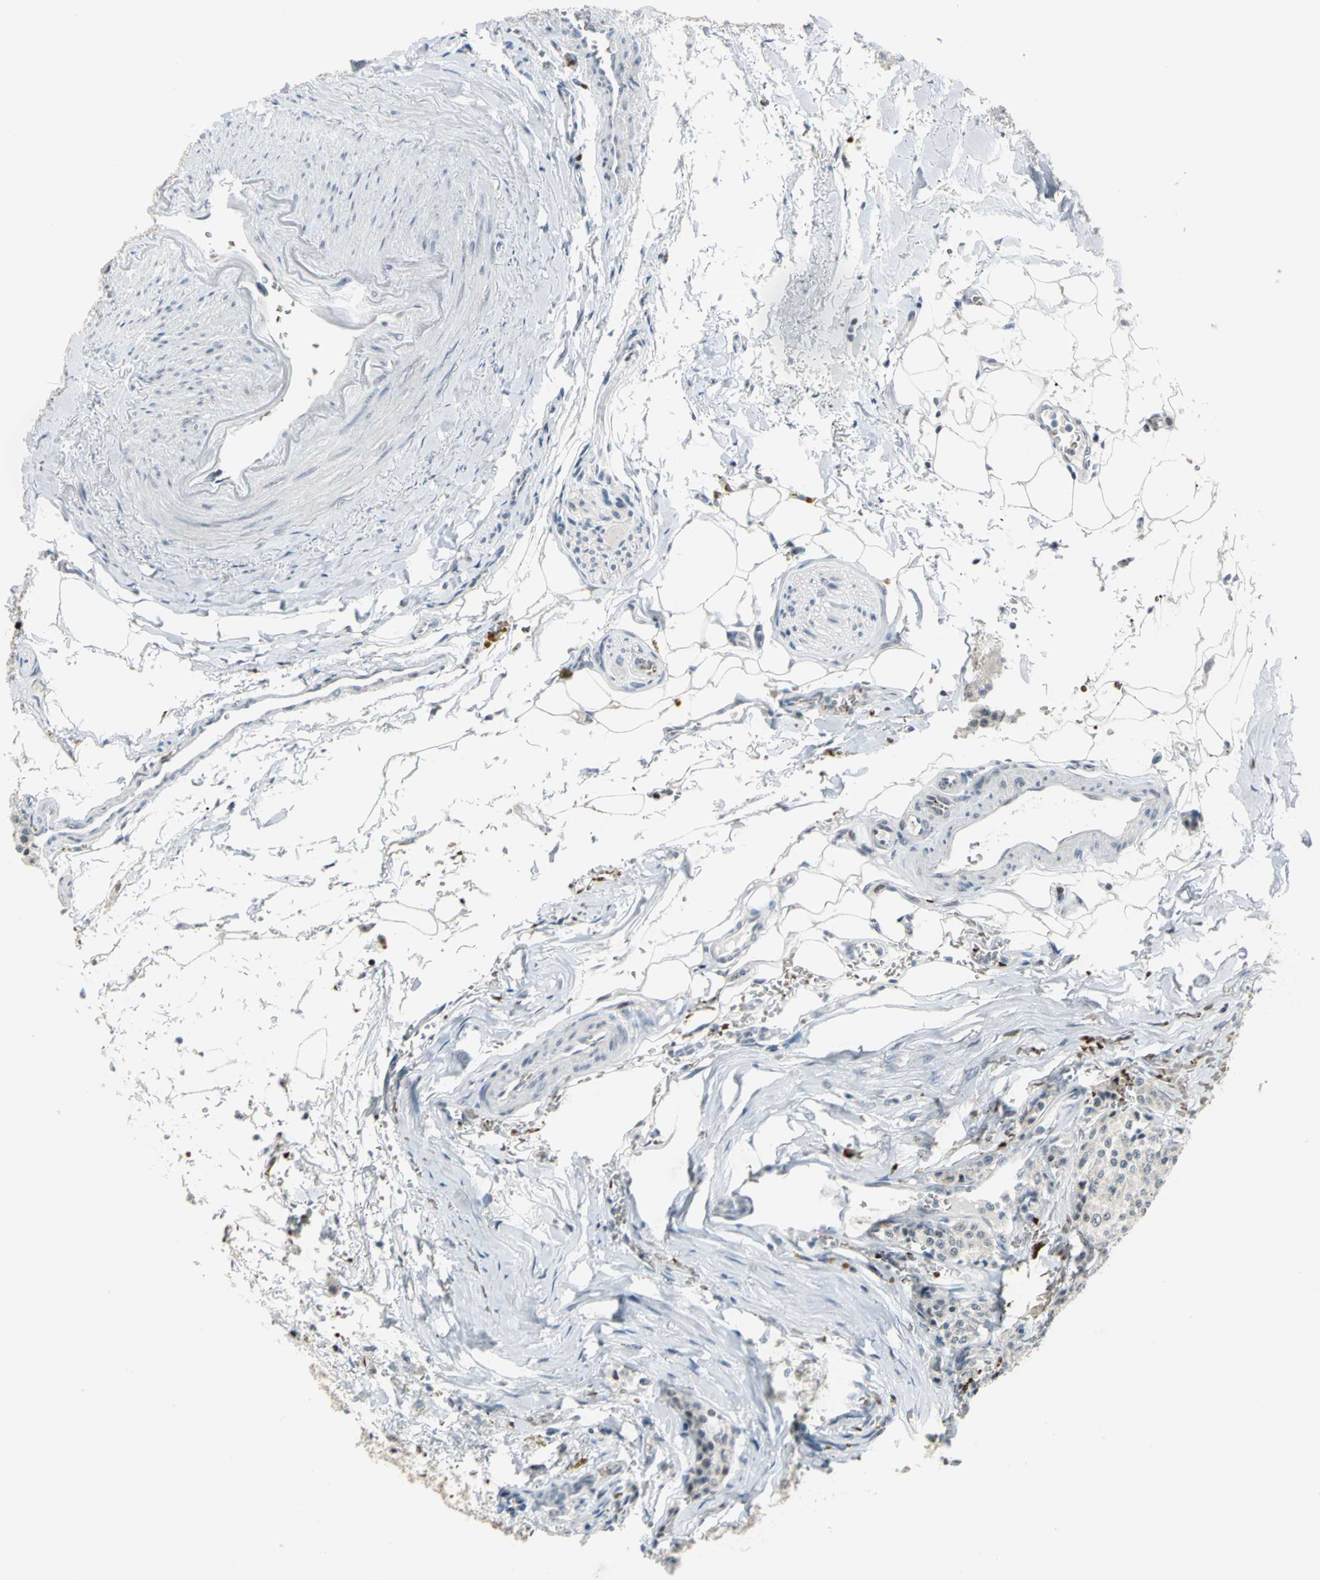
{"staining": {"intensity": "weak", "quantity": "<25%", "location": "nuclear"}, "tissue": "carcinoid", "cell_type": "Tumor cells", "image_type": "cancer", "snomed": [{"axis": "morphology", "description": "Carcinoid, malignant, NOS"}, {"axis": "topography", "description": "Colon"}], "caption": "A histopathology image of carcinoid (malignant) stained for a protein shows no brown staining in tumor cells. (Brightfield microscopy of DAB (3,3'-diaminobenzidine) immunohistochemistry (IHC) at high magnification).", "gene": "GLI3", "patient": {"sex": "female", "age": 61}}